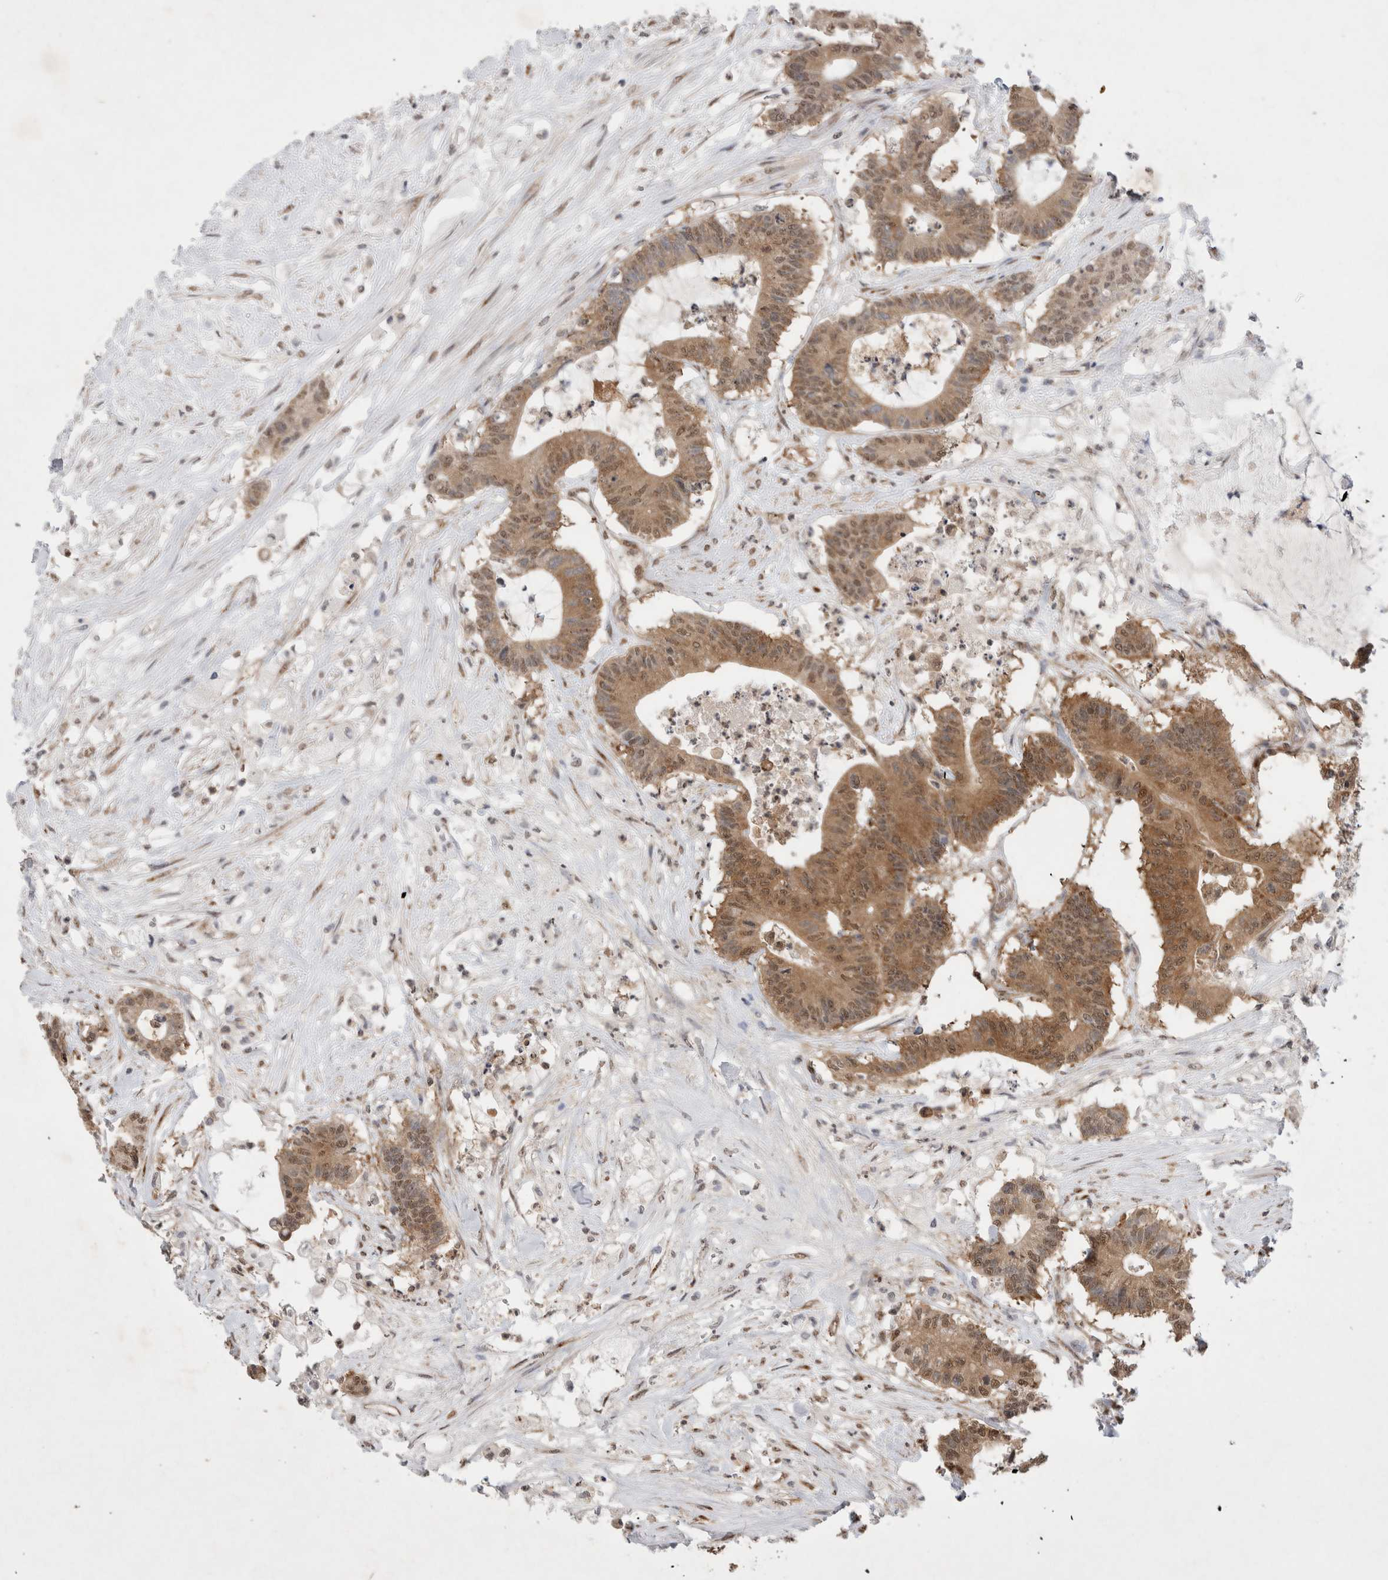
{"staining": {"intensity": "moderate", "quantity": ">75%", "location": "cytoplasmic/membranous,nuclear"}, "tissue": "colorectal cancer", "cell_type": "Tumor cells", "image_type": "cancer", "snomed": [{"axis": "morphology", "description": "Adenocarcinoma, NOS"}, {"axis": "topography", "description": "Colon"}], "caption": "Adenocarcinoma (colorectal) stained with DAB (3,3'-diaminobenzidine) immunohistochemistry (IHC) reveals medium levels of moderate cytoplasmic/membranous and nuclear expression in about >75% of tumor cells.", "gene": "WIPF2", "patient": {"sex": "female", "age": 84}}